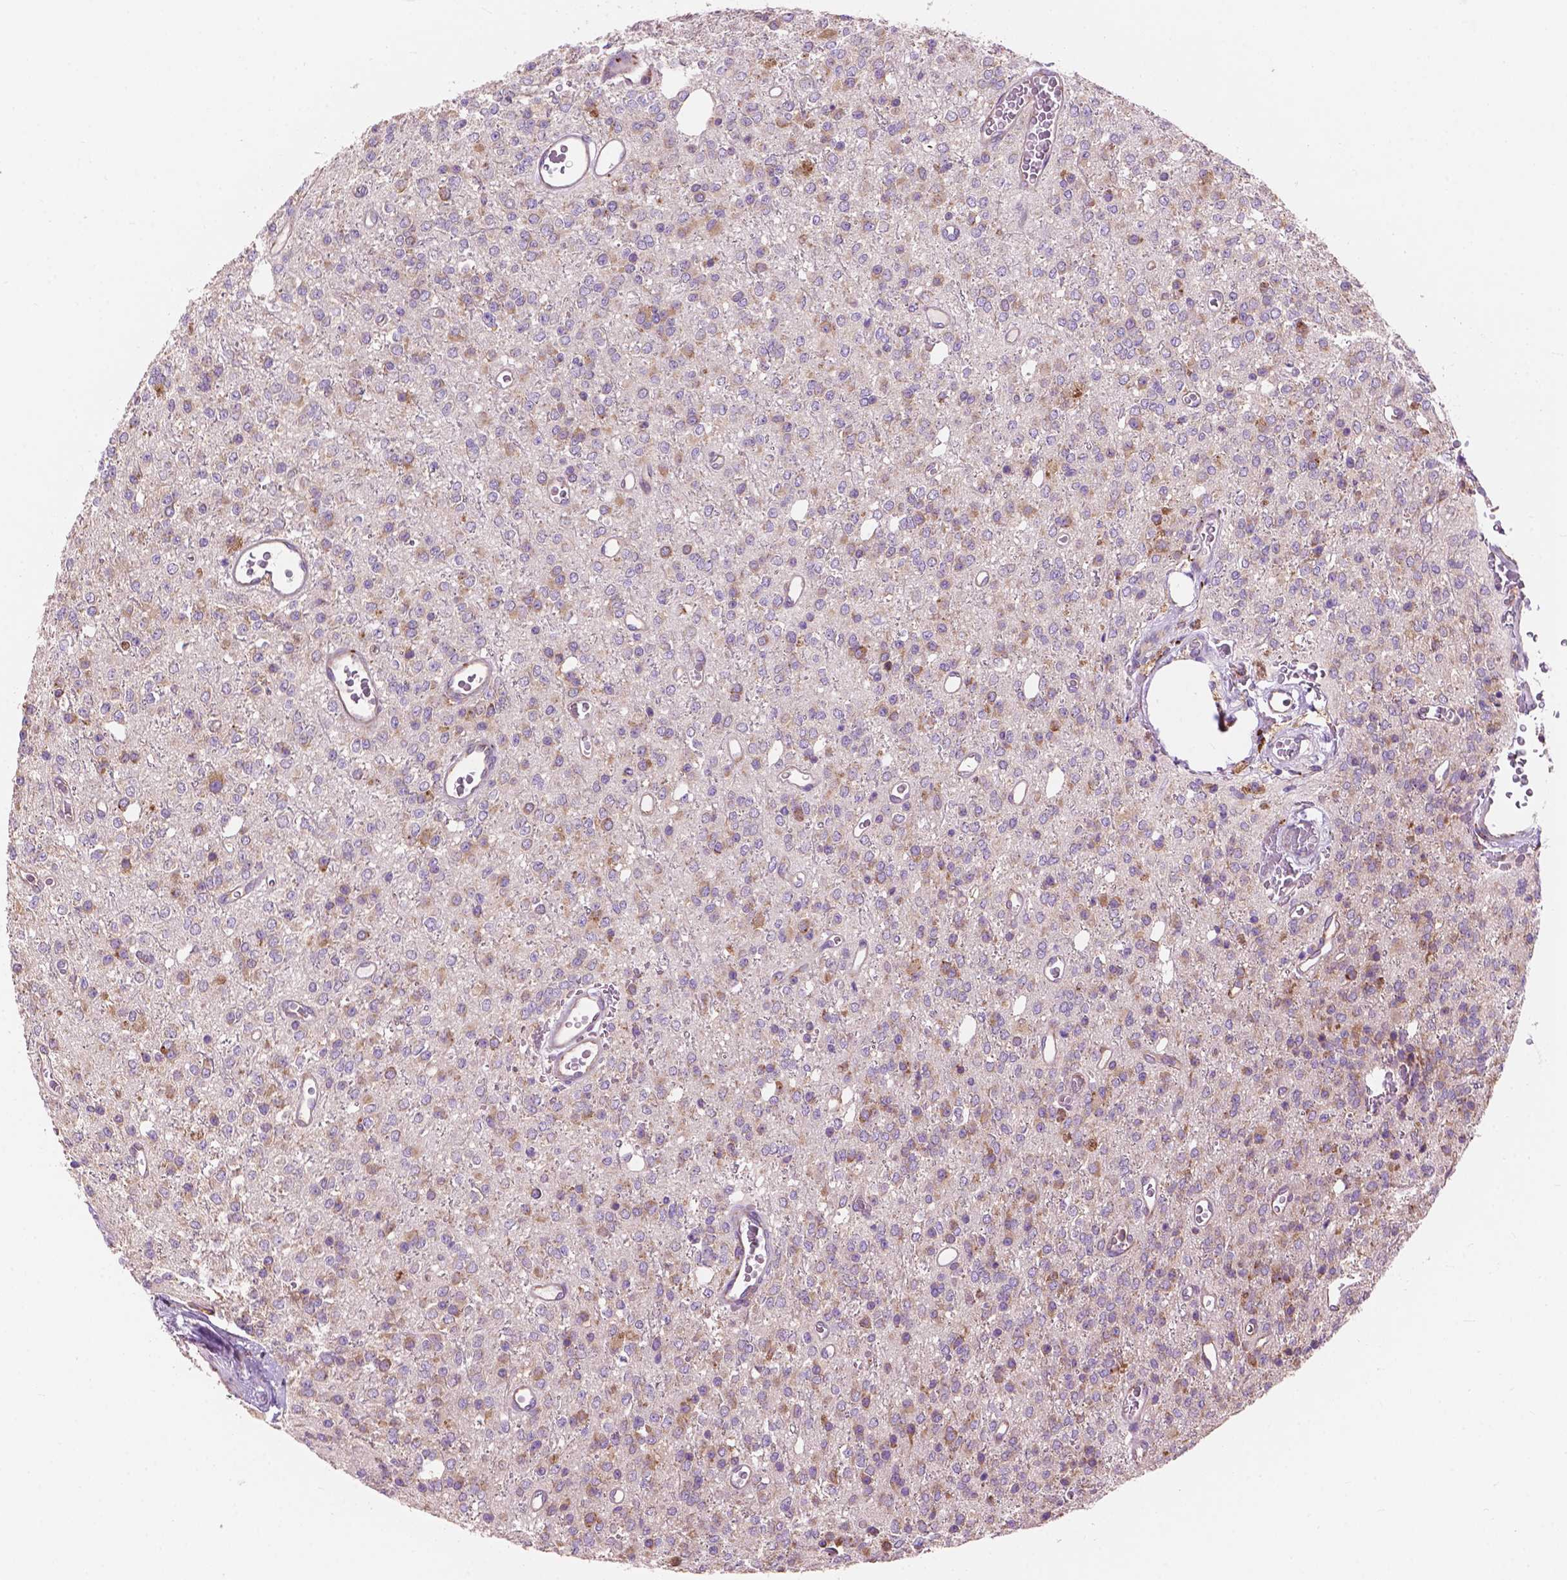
{"staining": {"intensity": "weak", "quantity": "25%-75%", "location": "cytoplasmic/membranous"}, "tissue": "glioma", "cell_type": "Tumor cells", "image_type": "cancer", "snomed": [{"axis": "morphology", "description": "Glioma, malignant, Low grade"}, {"axis": "topography", "description": "Brain"}], "caption": "The photomicrograph demonstrates a brown stain indicating the presence of a protein in the cytoplasmic/membranous of tumor cells in glioma.", "gene": "RPL37A", "patient": {"sex": "female", "age": 45}}